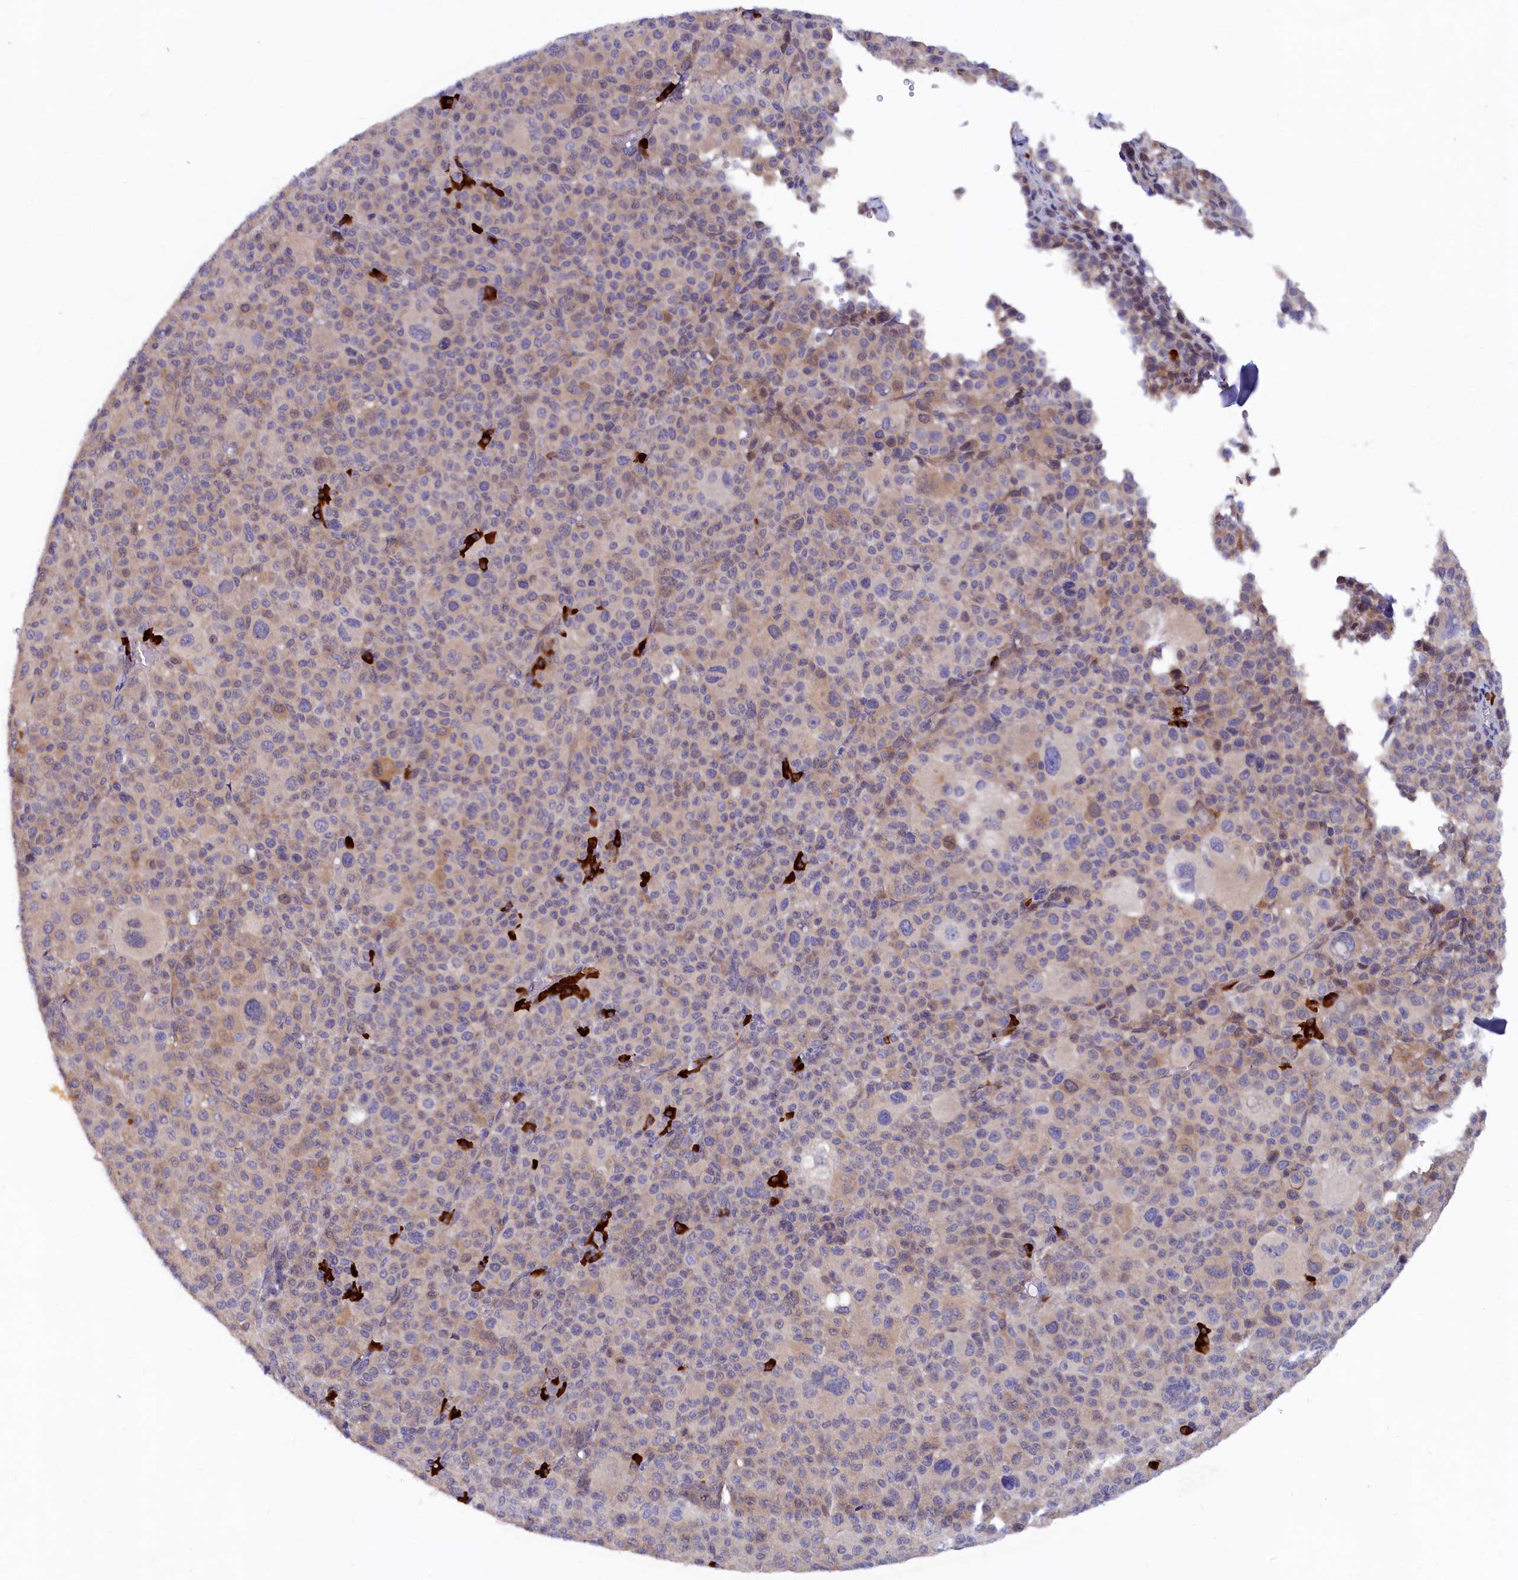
{"staining": {"intensity": "moderate", "quantity": "<25%", "location": "cytoplasmic/membranous"}, "tissue": "melanoma", "cell_type": "Tumor cells", "image_type": "cancer", "snomed": [{"axis": "morphology", "description": "Malignant melanoma, Metastatic site"}, {"axis": "topography", "description": "Skin"}], "caption": "The immunohistochemical stain labels moderate cytoplasmic/membranous staining in tumor cells of melanoma tissue. The staining is performed using DAB (3,3'-diaminobenzidine) brown chromogen to label protein expression. The nuclei are counter-stained blue using hematoxylin.", "gene": "JPT2", "patient": {"sex": "female", "age": 74}}